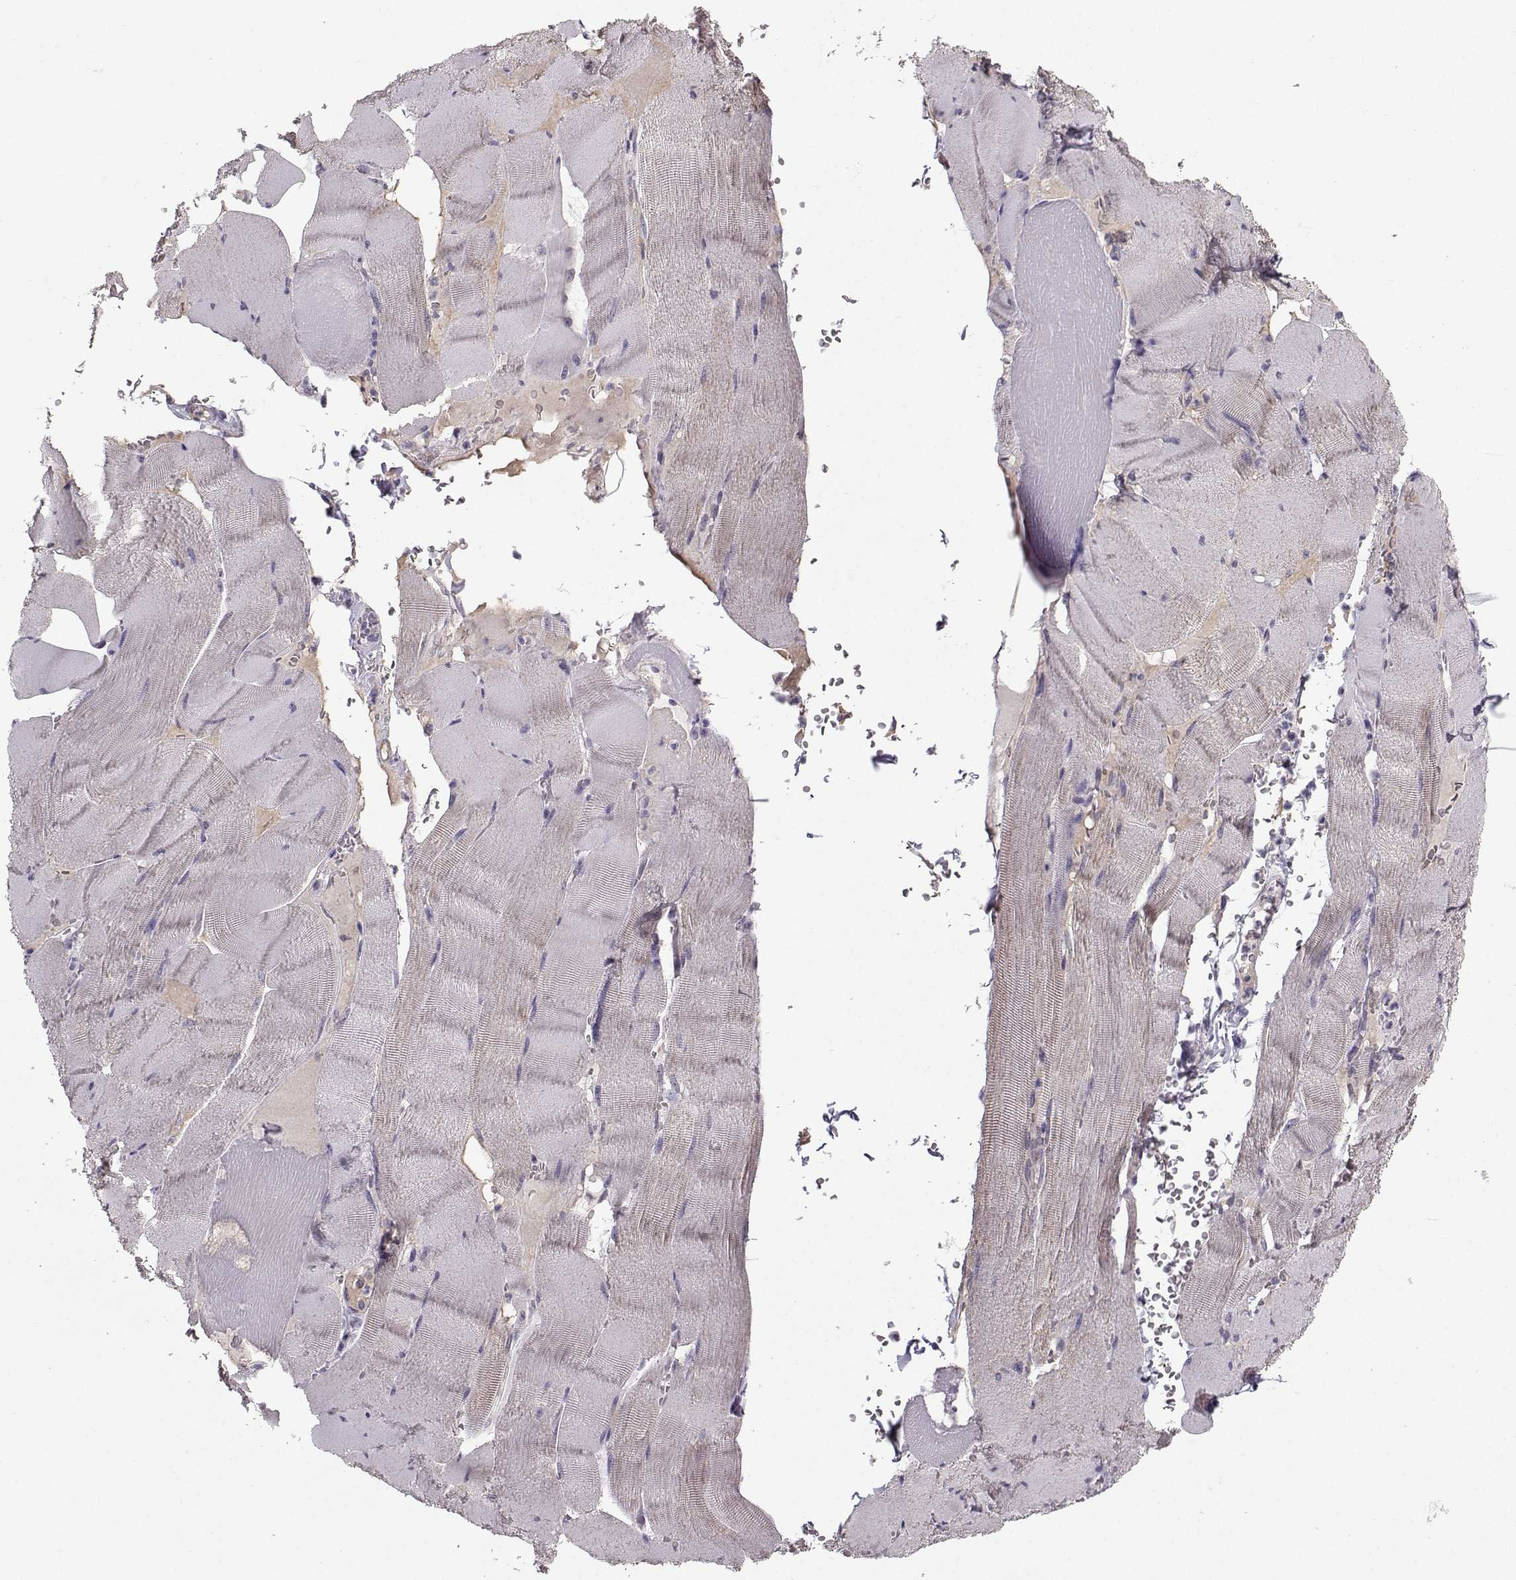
{"staining": {"intensity": "negative", "quantity": "none", "location": "none"}, "tissue": "skeletal muscle", "cell_type": "Myocytes", "image_type": "normal", "snomed": [{"axis": "morphology", "description": "Normal tissue, NOS"}, {"axis": "topography", "description": "Skeletal muscle"}], "caption": "A photomicrograph of skeletal muscle stained for a protein demonstrates no brown staining in myocytes. (Brightfield microscopy of DAB (3,3'-diaminobenzidine) IHC at high magnification).", "gene": "TSPYL5", "patient": {"sex": "male", "age": 56}}